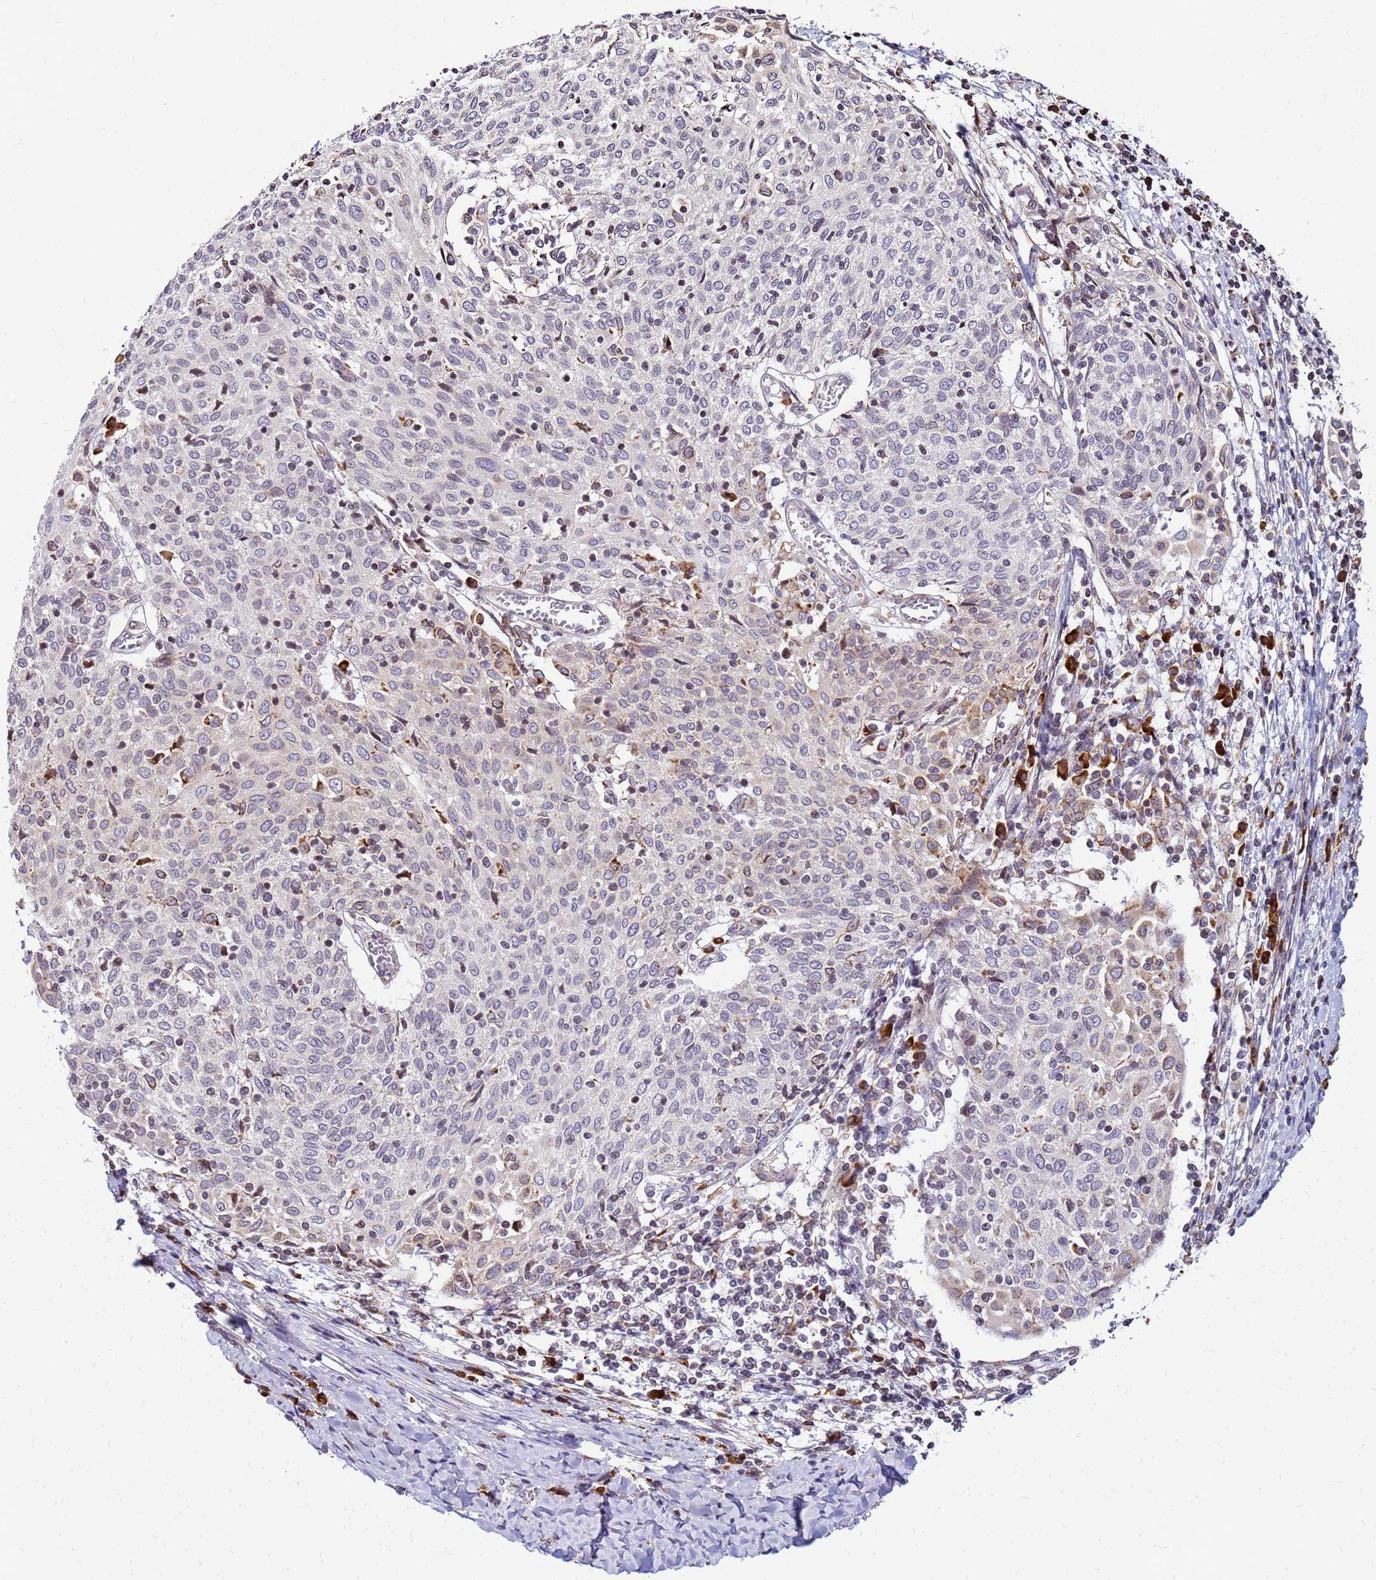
{"staining": {"intensity": "moderate", "quantity": "<25%", "location": "cytoplasmic/membranous"}, "tissue": "cervical cancer", "cell_type": "Tumor cells", "image_type": "cancer", "snomed": [{"axis": "morphology", "description": "Squamous cell carcinoma, NOS"}, {"axis": "topography", "description": "Cervix"}], "caption": "Immunohistochemistry histopathology image of cervical squamous cell carcinoma stained for a protein (brown), which shows low levels of moderate cytoplasmic/membranous staining in approximately <25% of tumor cells.", "gene": "SSR4", "patient": {"sex": "female", "age": 52}}